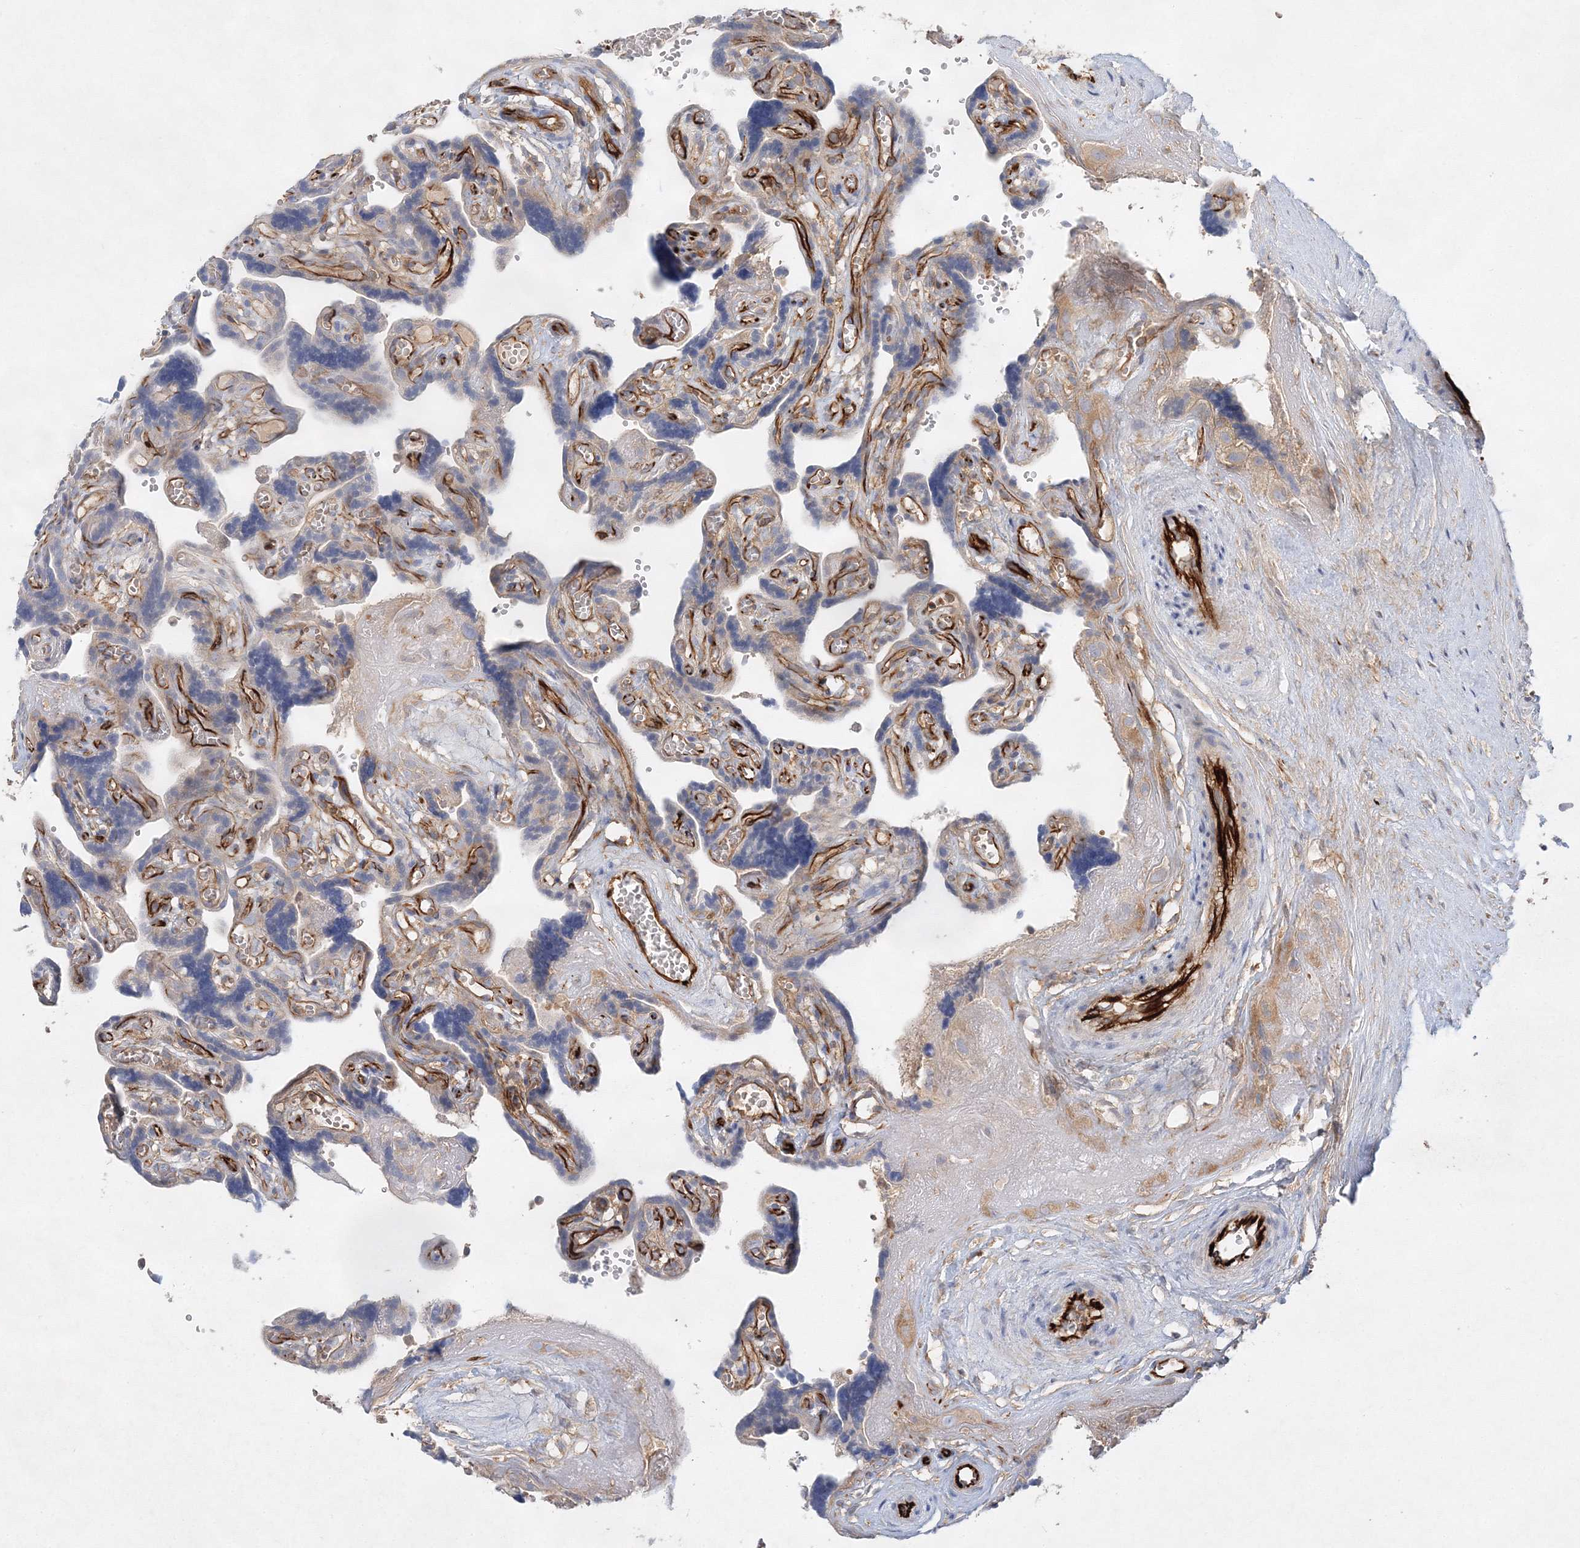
{"staining": {"intensity": "moderate", "quantity": "25%-75%", "location": "cytoplasmic/membranous"}, "tissue": "placenta", "cell_type": "Trophoblastic cells", "image_type": "normal", "snomed": [{"axis": "morphology", "description": "Normal tissue, NOS"}, {"axis": "topography", "description": "Placenta"}], "caption": "The image shows immunohistochemical staining of unremarkable placenta. There is moderate cytoplasmic/membranous expression is present in approximately 25%-75% of trophoblastic cells. Using DAB (3,3'-diaminobenzidine) (brown) and hematoxylin (blue) stains, captured at high magnification using brightfield microscopy.", "gene": "WDR37", "patient": {"sex": "female", "age": 30}}